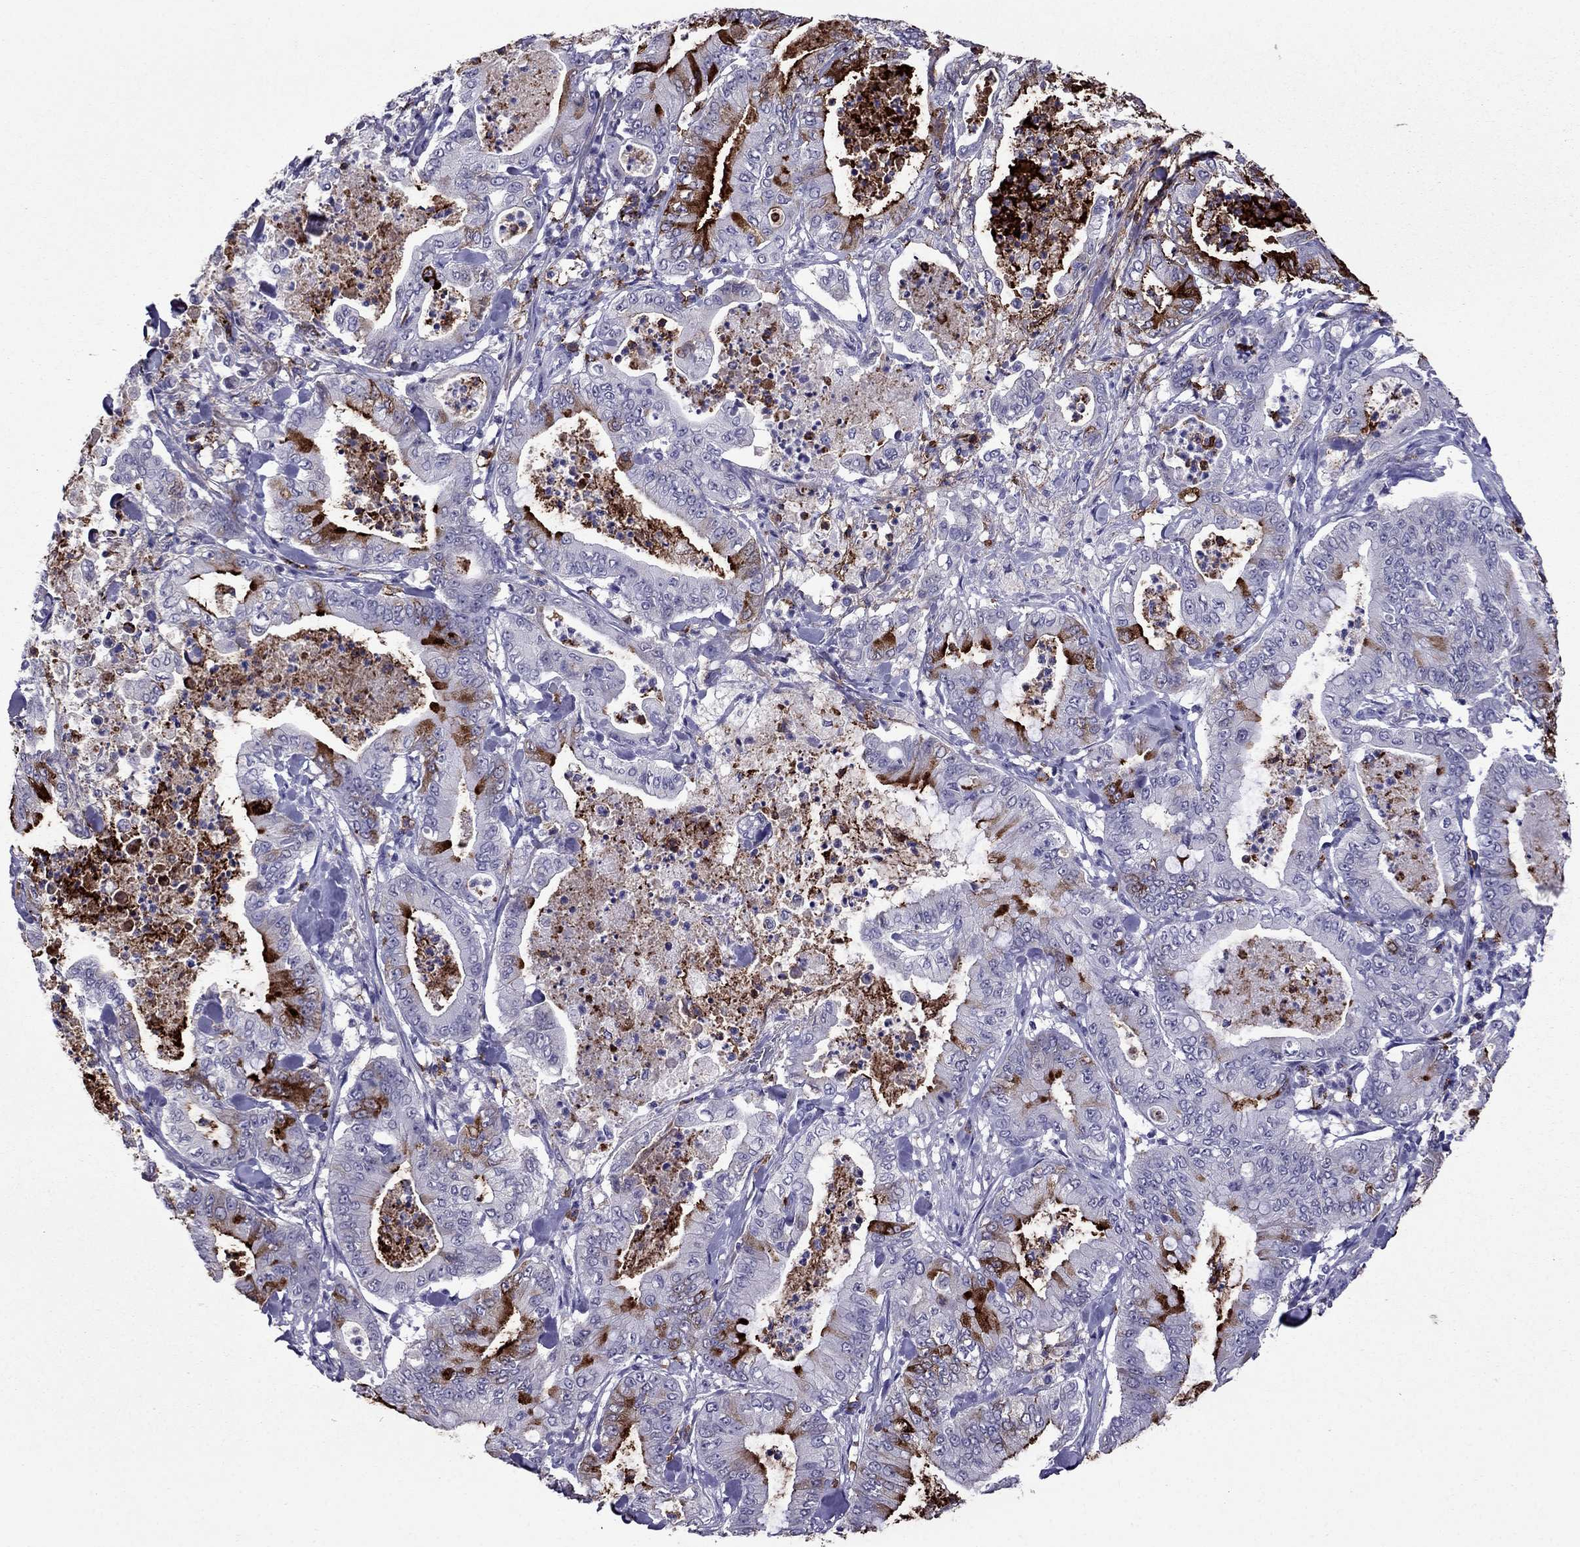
{"staining": {"intensity": "strong", "quantity": "<25%", "location": "cytoplasmic/membranous"}, "tissue": "pancreatic cancer", "cell_type": "Tumor cells", "image_type": "cancer", "snomed": [{"axis": "morphology", "description": "Adenocarcinoma, NOS"}, {"axis": "topography", "description": "Pancreas"}], "caption": "Immunohistochemistry image of adenocarcinoma (pancreatic) stained for a protein (brown), which shows medium levels of strong cytoplasmic/membranous positivity in approximately <25% of tumor cells.", "gene": "OLFM4", "patient": {"sex": "male", "age": 71}}